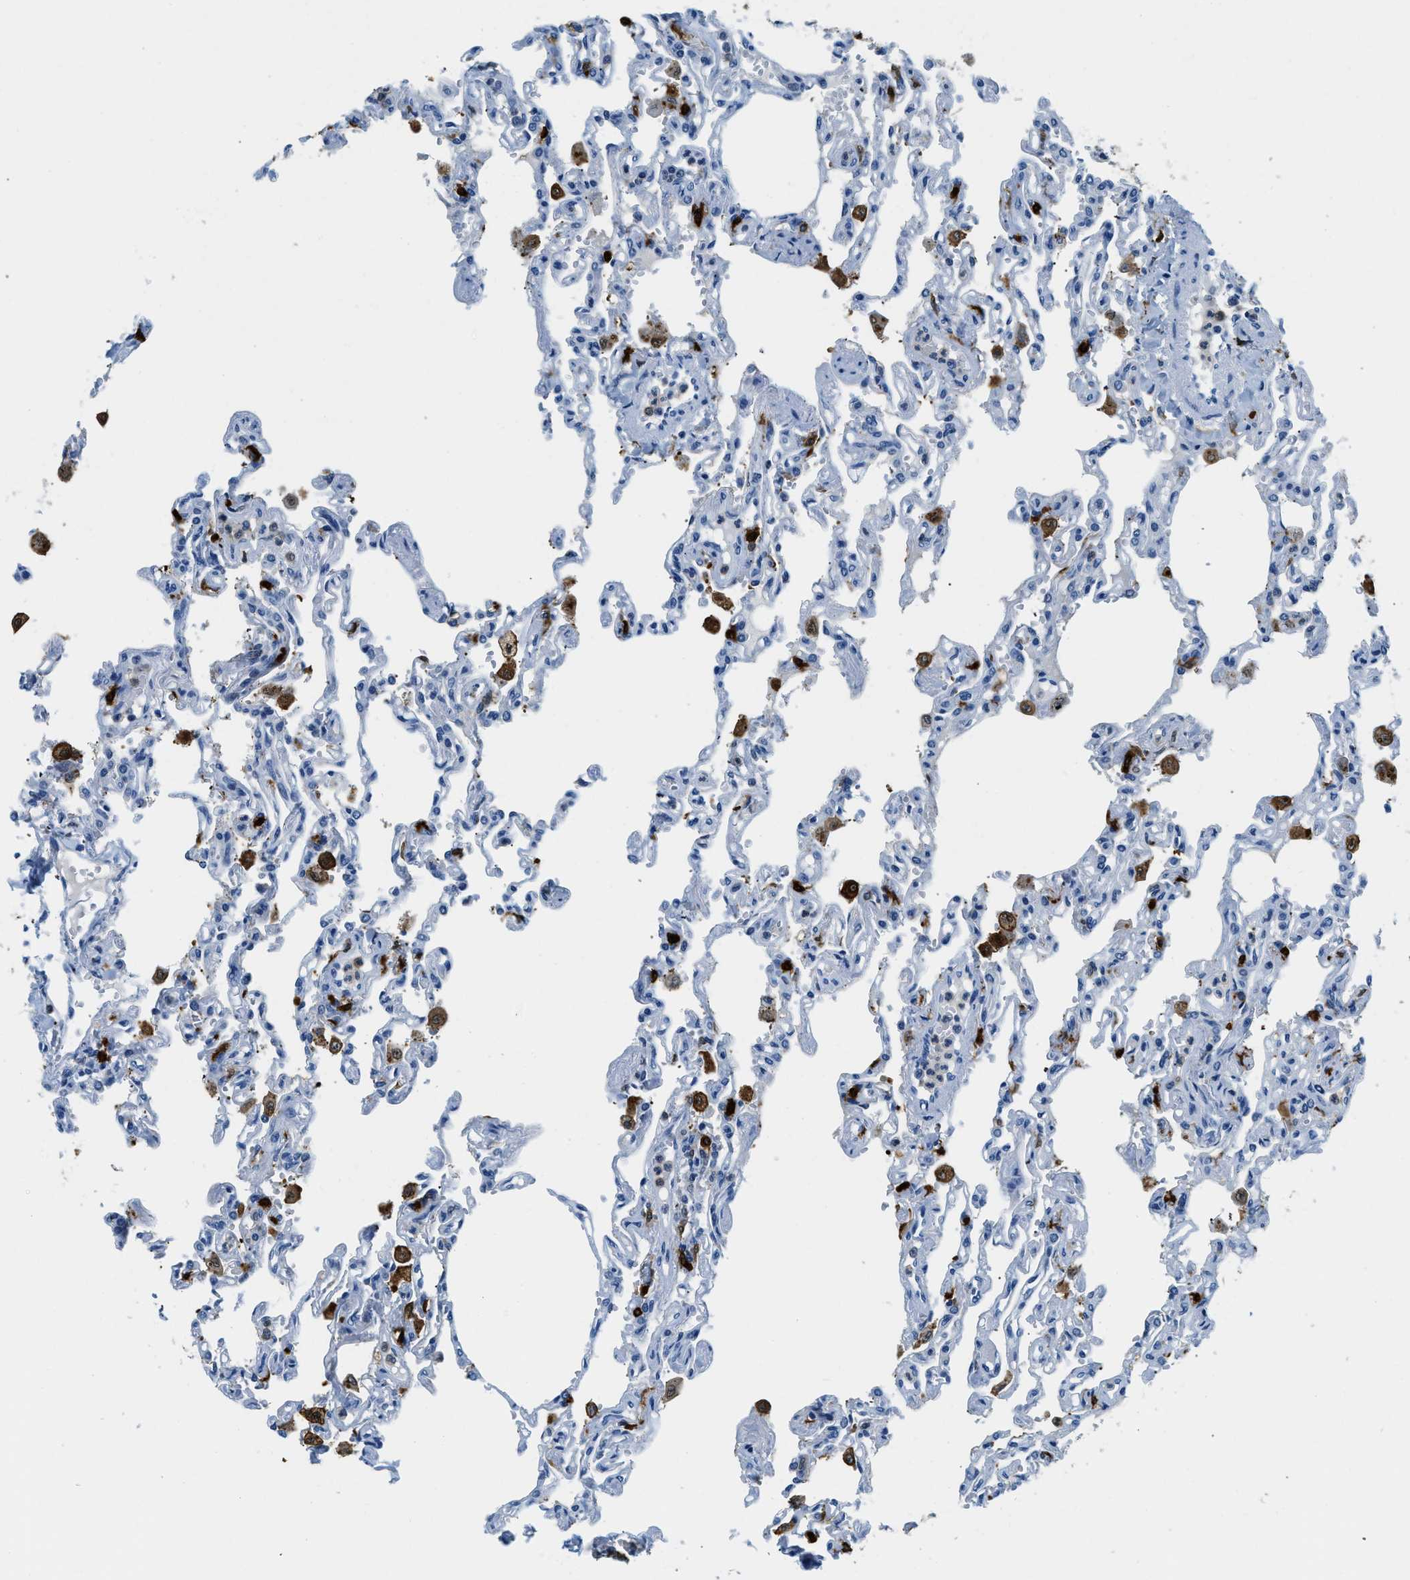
{"staining": {"intensity": "negative", "quantity": "none", "location": "none"}, "tissue": "lung", "cell_type": "Alveolar cells", "image_type": "normal", "snomed": [{"axis": "morphology", "description": "Normal tissue, NOS"}, {"axis": "topography", "description": "Lung"}], "caption": "The immunohistochemistry (IHC) image has no significant expression in alveolar cells of lung. (Brightfield microscopy of DAB IHC at high magnification).", "gene": "CAPG", "patient": {"sex": "male", "age": 21}}